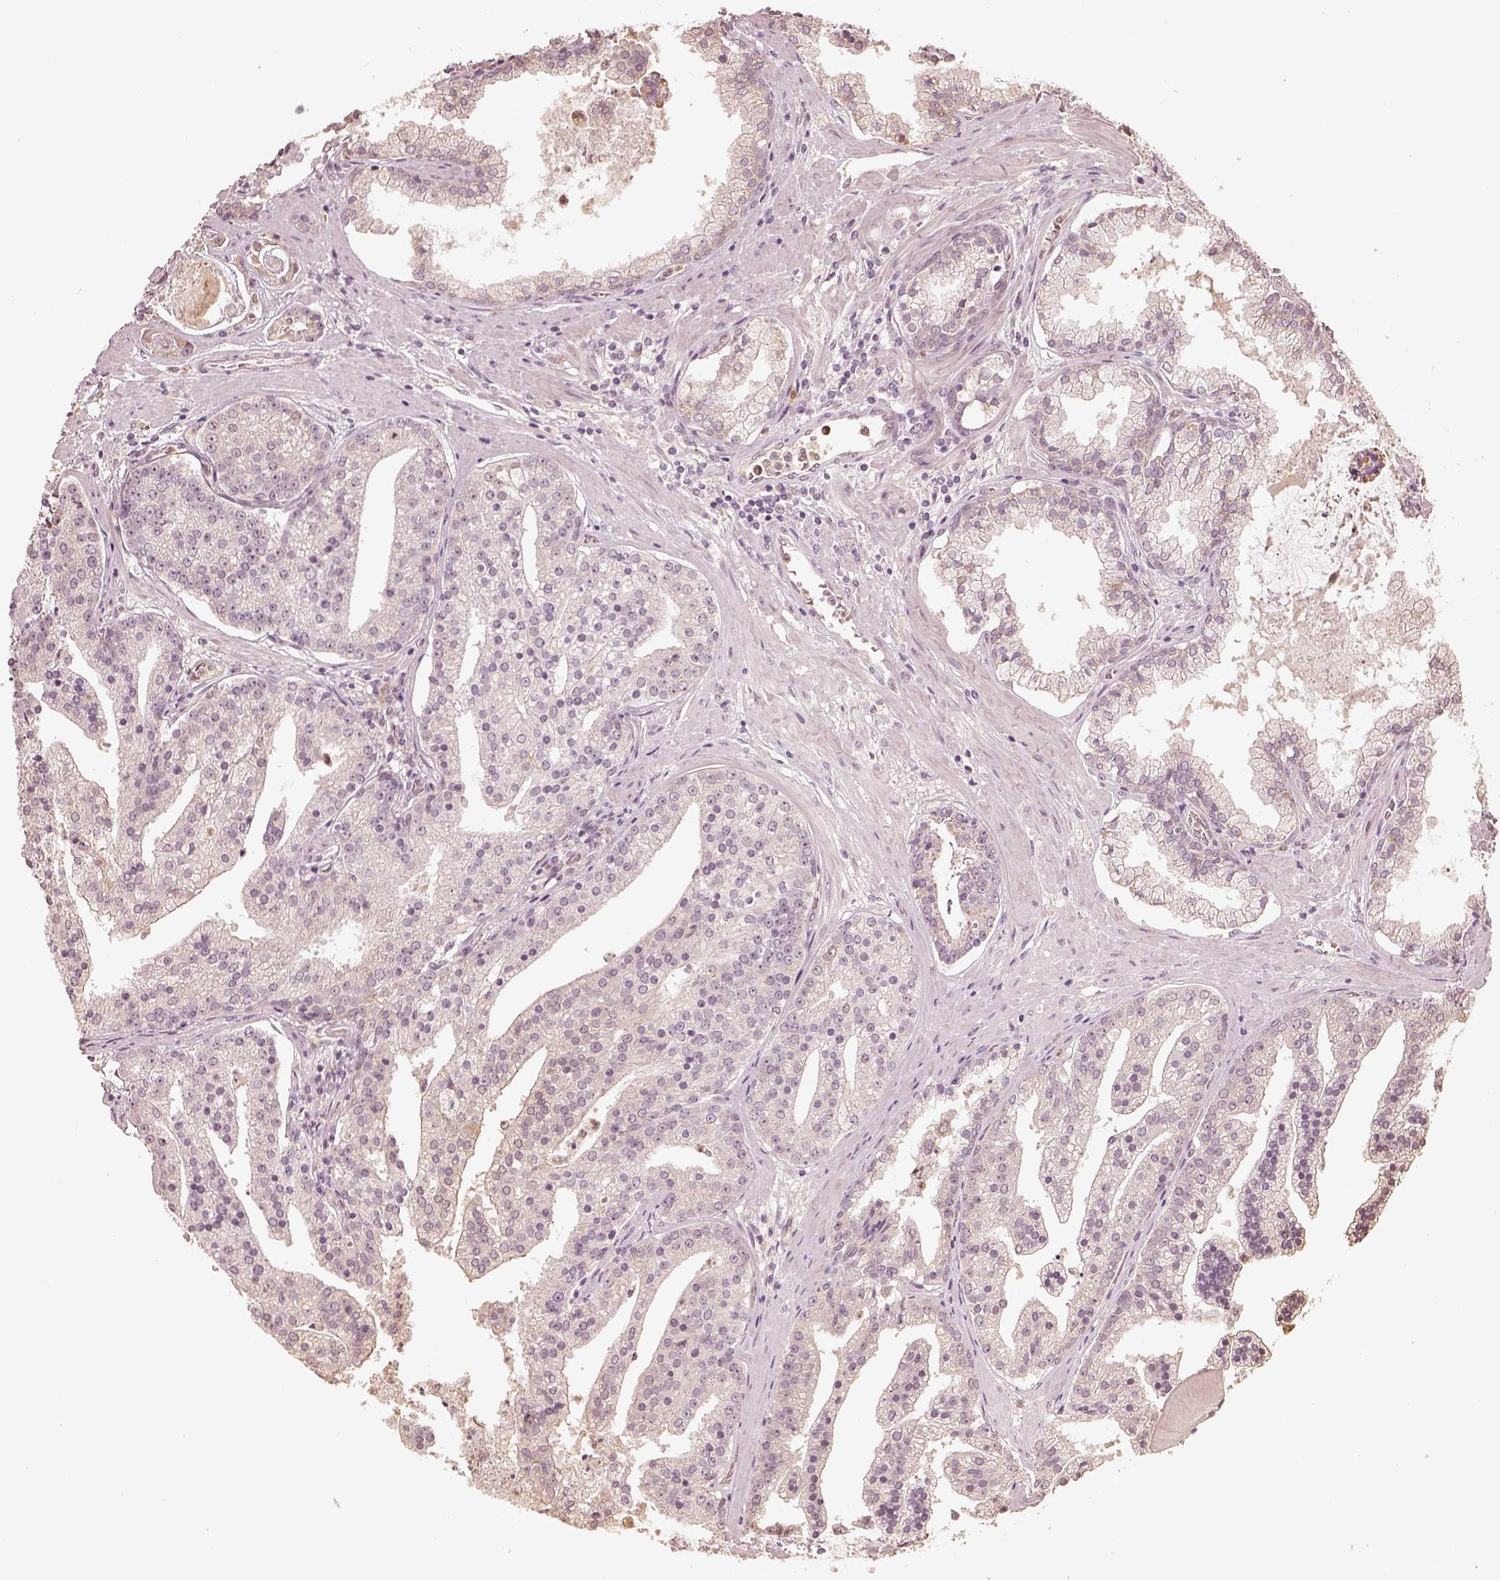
{"staining": {"intensity": "negative", "quantity": "none", "location": "none"}, "tissue": "prostate cancer", "cell_type": "Tumor cells", "image_type": "cancer", "snomed": [{"axis": "morphology", "description": "Adenocarcinoma, NOS"}, {"axis": "topography", "description": "Prostate and seminal vesicle, NOS"}, {"axis": "topography", "description": "Prostate"}], "caption": "Protein analysis of prostate cancer shows no significant expression in tumor cells. (DAB immunohistochemistry, high magnification).", "gene": "CRB1", "patient": {"sex": "male", "age": 44}}